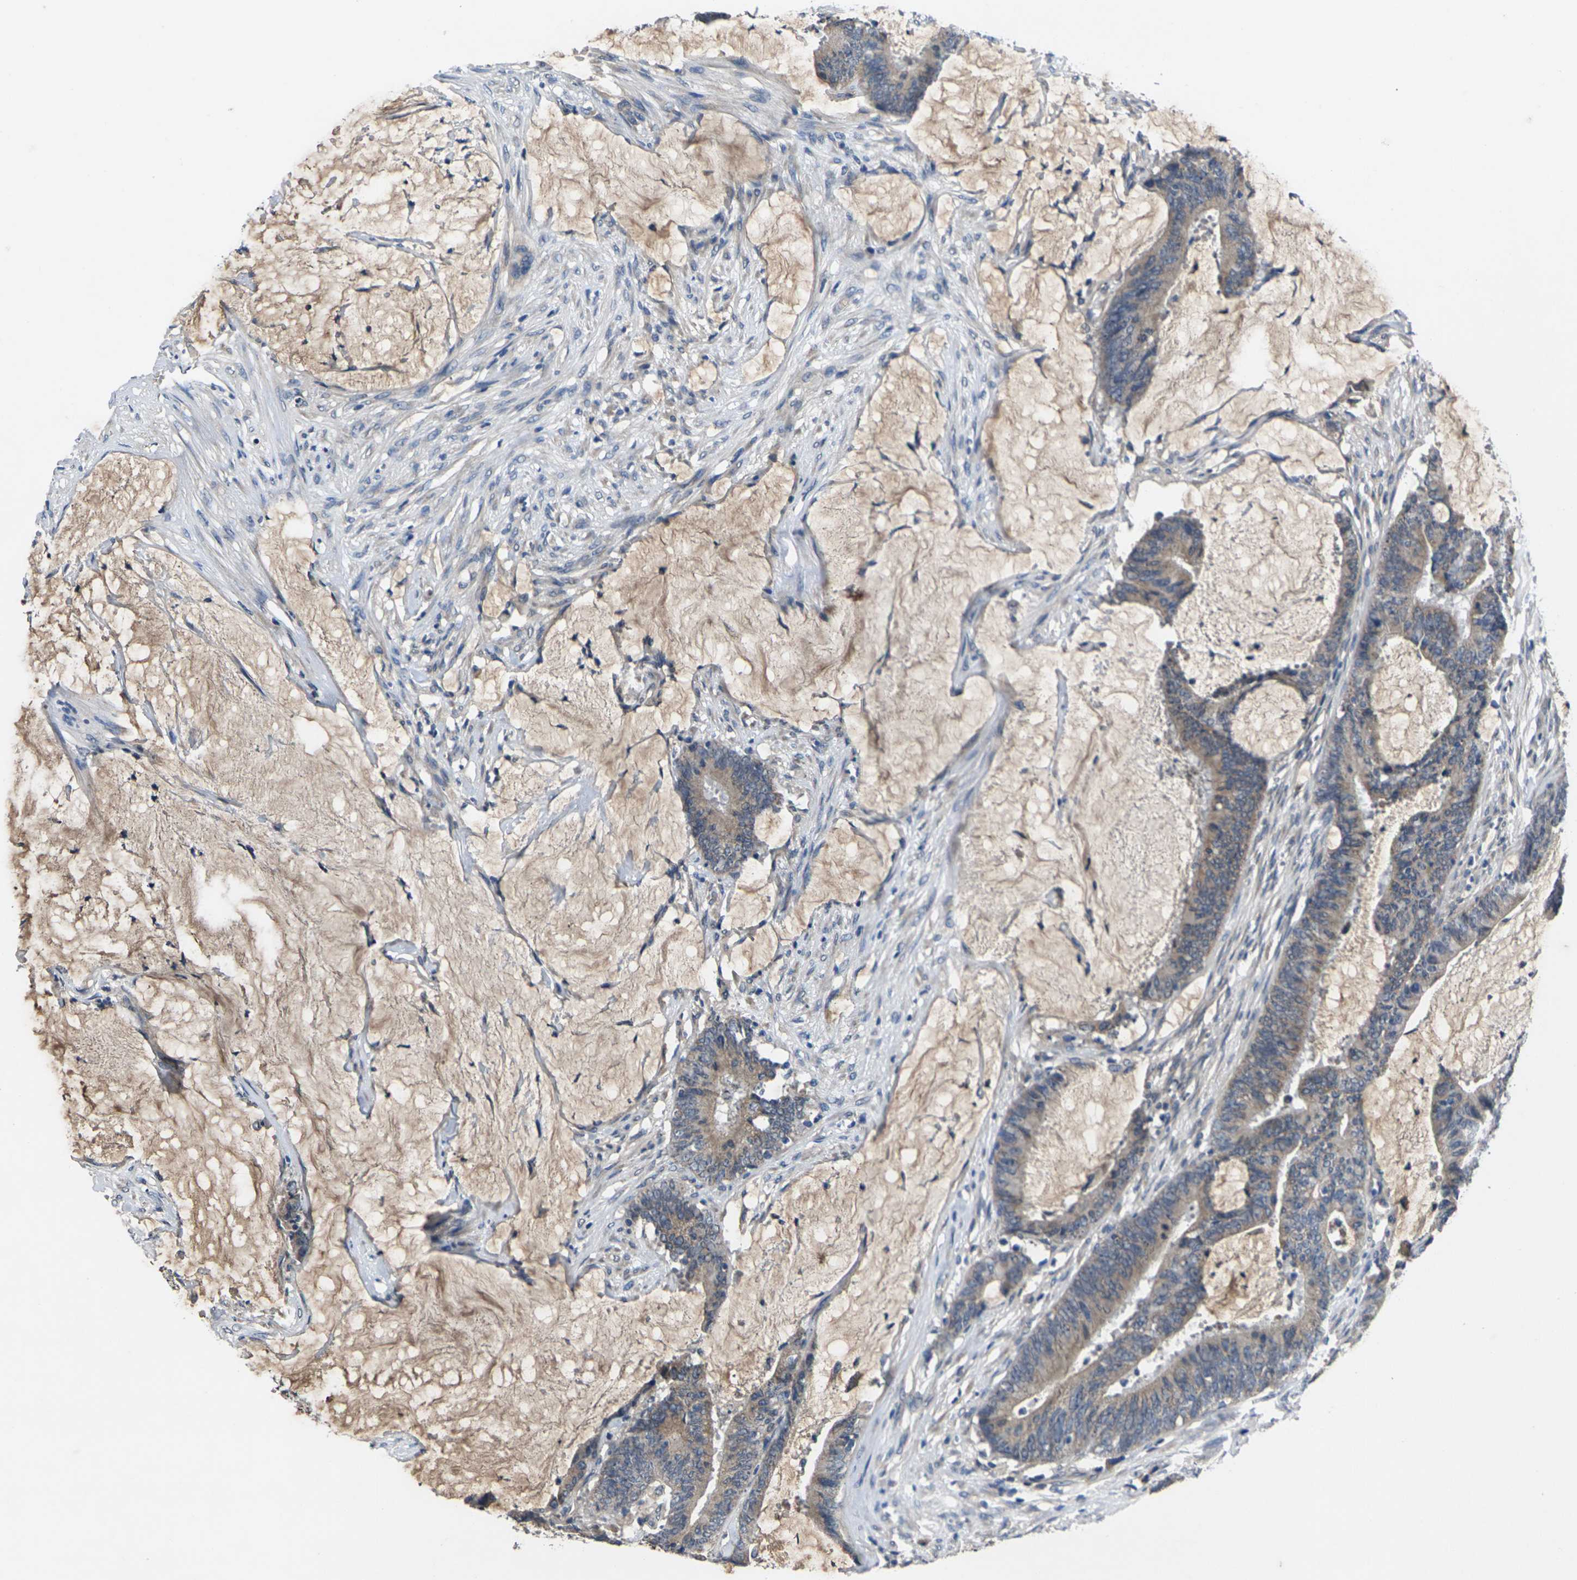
{"staining": {"intensity": "weak", "quantity": "<25%", "location": "cytoplasmic/membranous"}, "tissue": "colorectal cancer", "cell_type": "Tumor cells", "image_type": "cancer", "snomed": [{"axis": "morphology", "description": "Adenocarcinoma, NOS"}, {"axis": "topography", "description": "Rectum"}], "caption": "IHC micrograph of human colorectal adenocarcinoma stained for a protein (brown), which demonstrates no positivity in tumor cells.", "gene": "SLC2A2", "patient": {"sex": "female", "age": 66}}